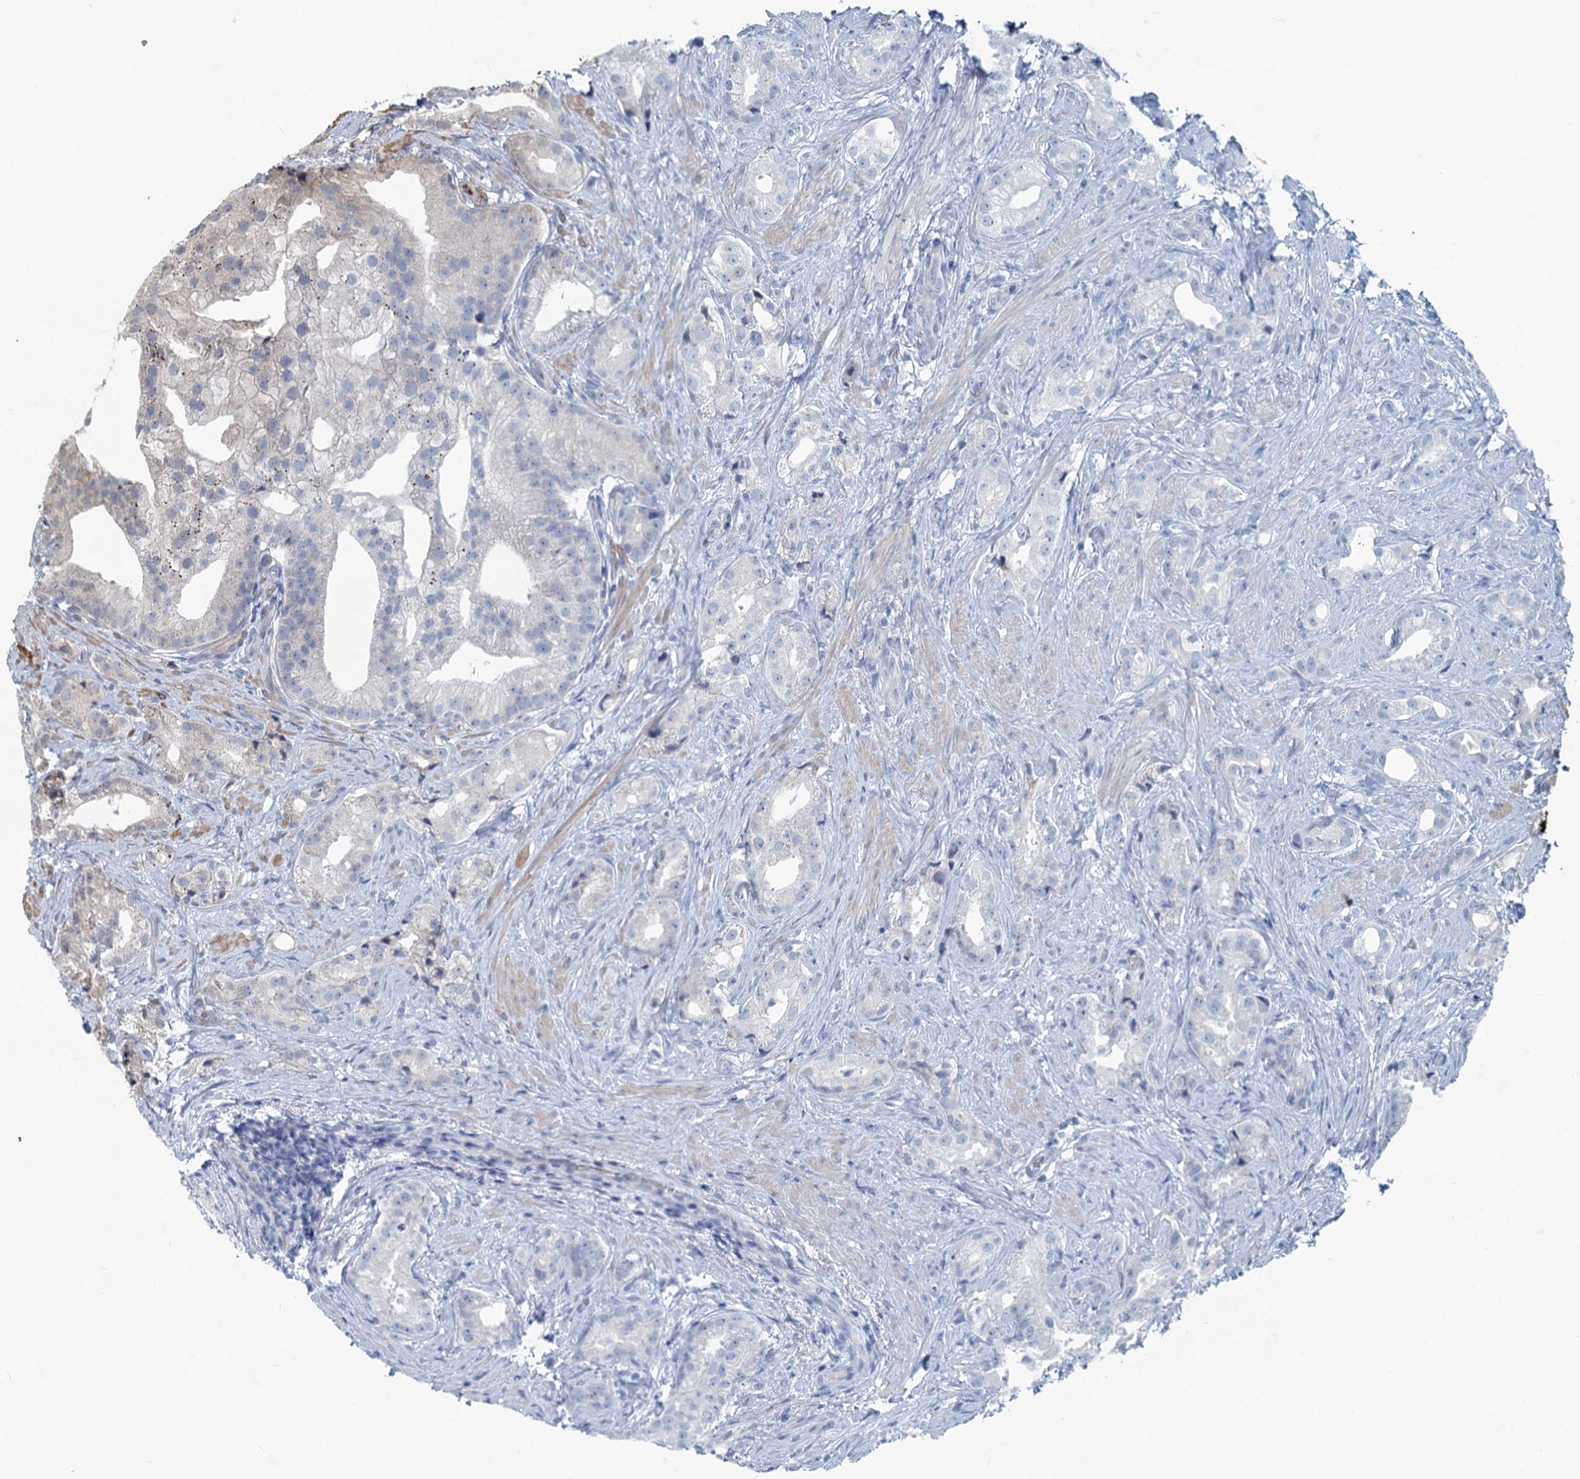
{"staining": {"intensity": "weak", "quantity": "25%-75%", "location": "cytoplasmic/membranous"}, "tissue": "prostate cancer", "cell_type": "Tumor cells", "image_type": "cancer", "snomed": [{"axis": "morphology", "description": "Adenocarcinoma, Low grade"}, {"axis": "topography", "description": "Prostate"}], "caption": "Tumor cells reveal weak cytoplasmic/membranous expression in approximately 25%-75% of cells in prostate cancer. (IHC, brightfield microscopy, high magnification).", "gene": "ADCY2", "patient": {"sex": "male", "age": 71}}